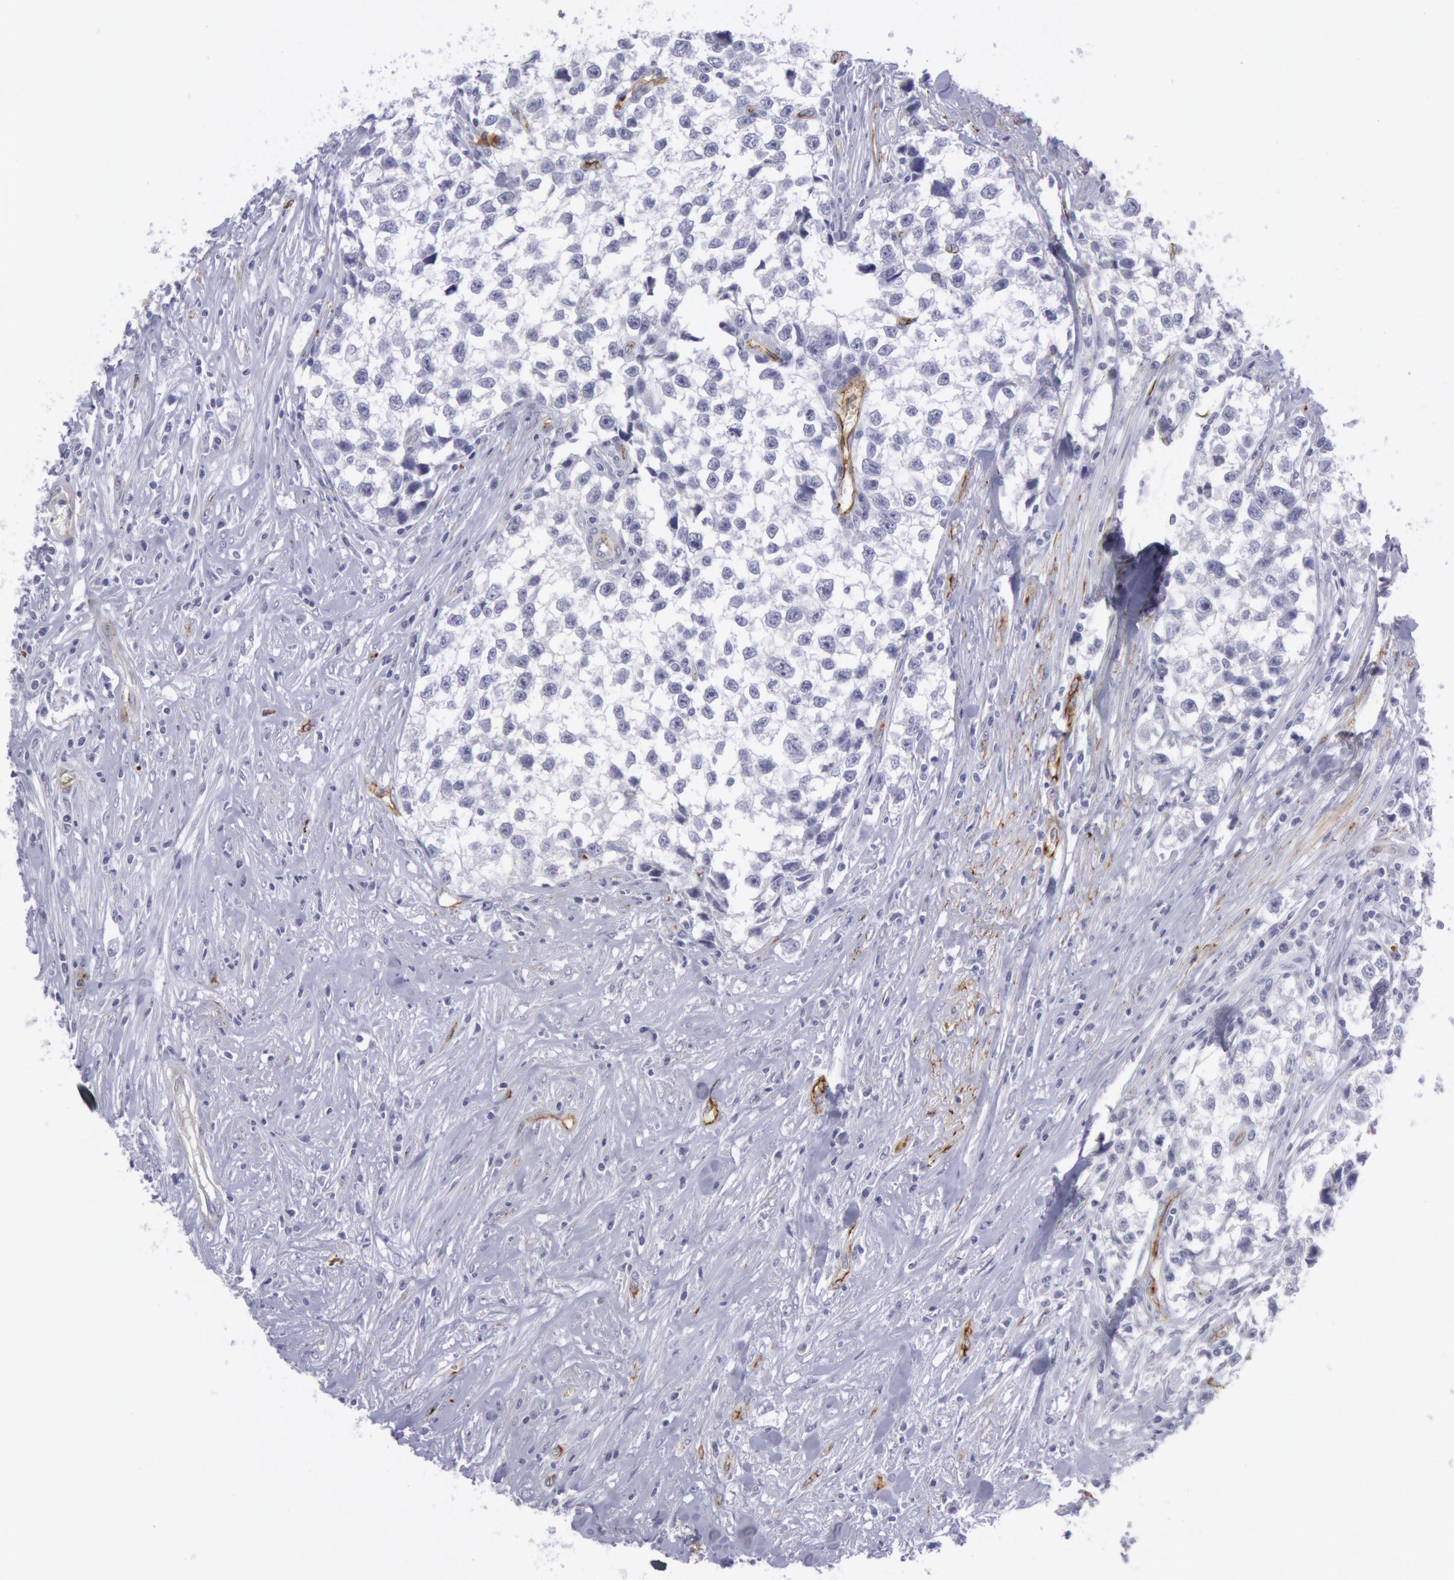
{"staining": {"intensity": "negative", "quantity": "none", "location": "none"}, "tissue": "testis cancer", "cell_type": "Tumor cells", "image_type": "cancer", "snomed": [{"axis": "morphology", "description": "Seminoma, NOS"}, {"axis": "morphology", "description": "Carcinoma, Embryonal, NOS"}, {"axis": "topography", "description": "Testis"}], "caption": "A histopathology image of testis cancer (embryonal carcinoma) stained for a protein reveals no brown staining in tumor cells. The staining was performed using DAB (3,3'-diaminobenzidine) to visualize the protein expression in brown, while the nuclei were stained in blue with hematoxylin (Magnification: 20x).", "gene": "CDH13", "patient": {"sex": "male", "age": 30}}